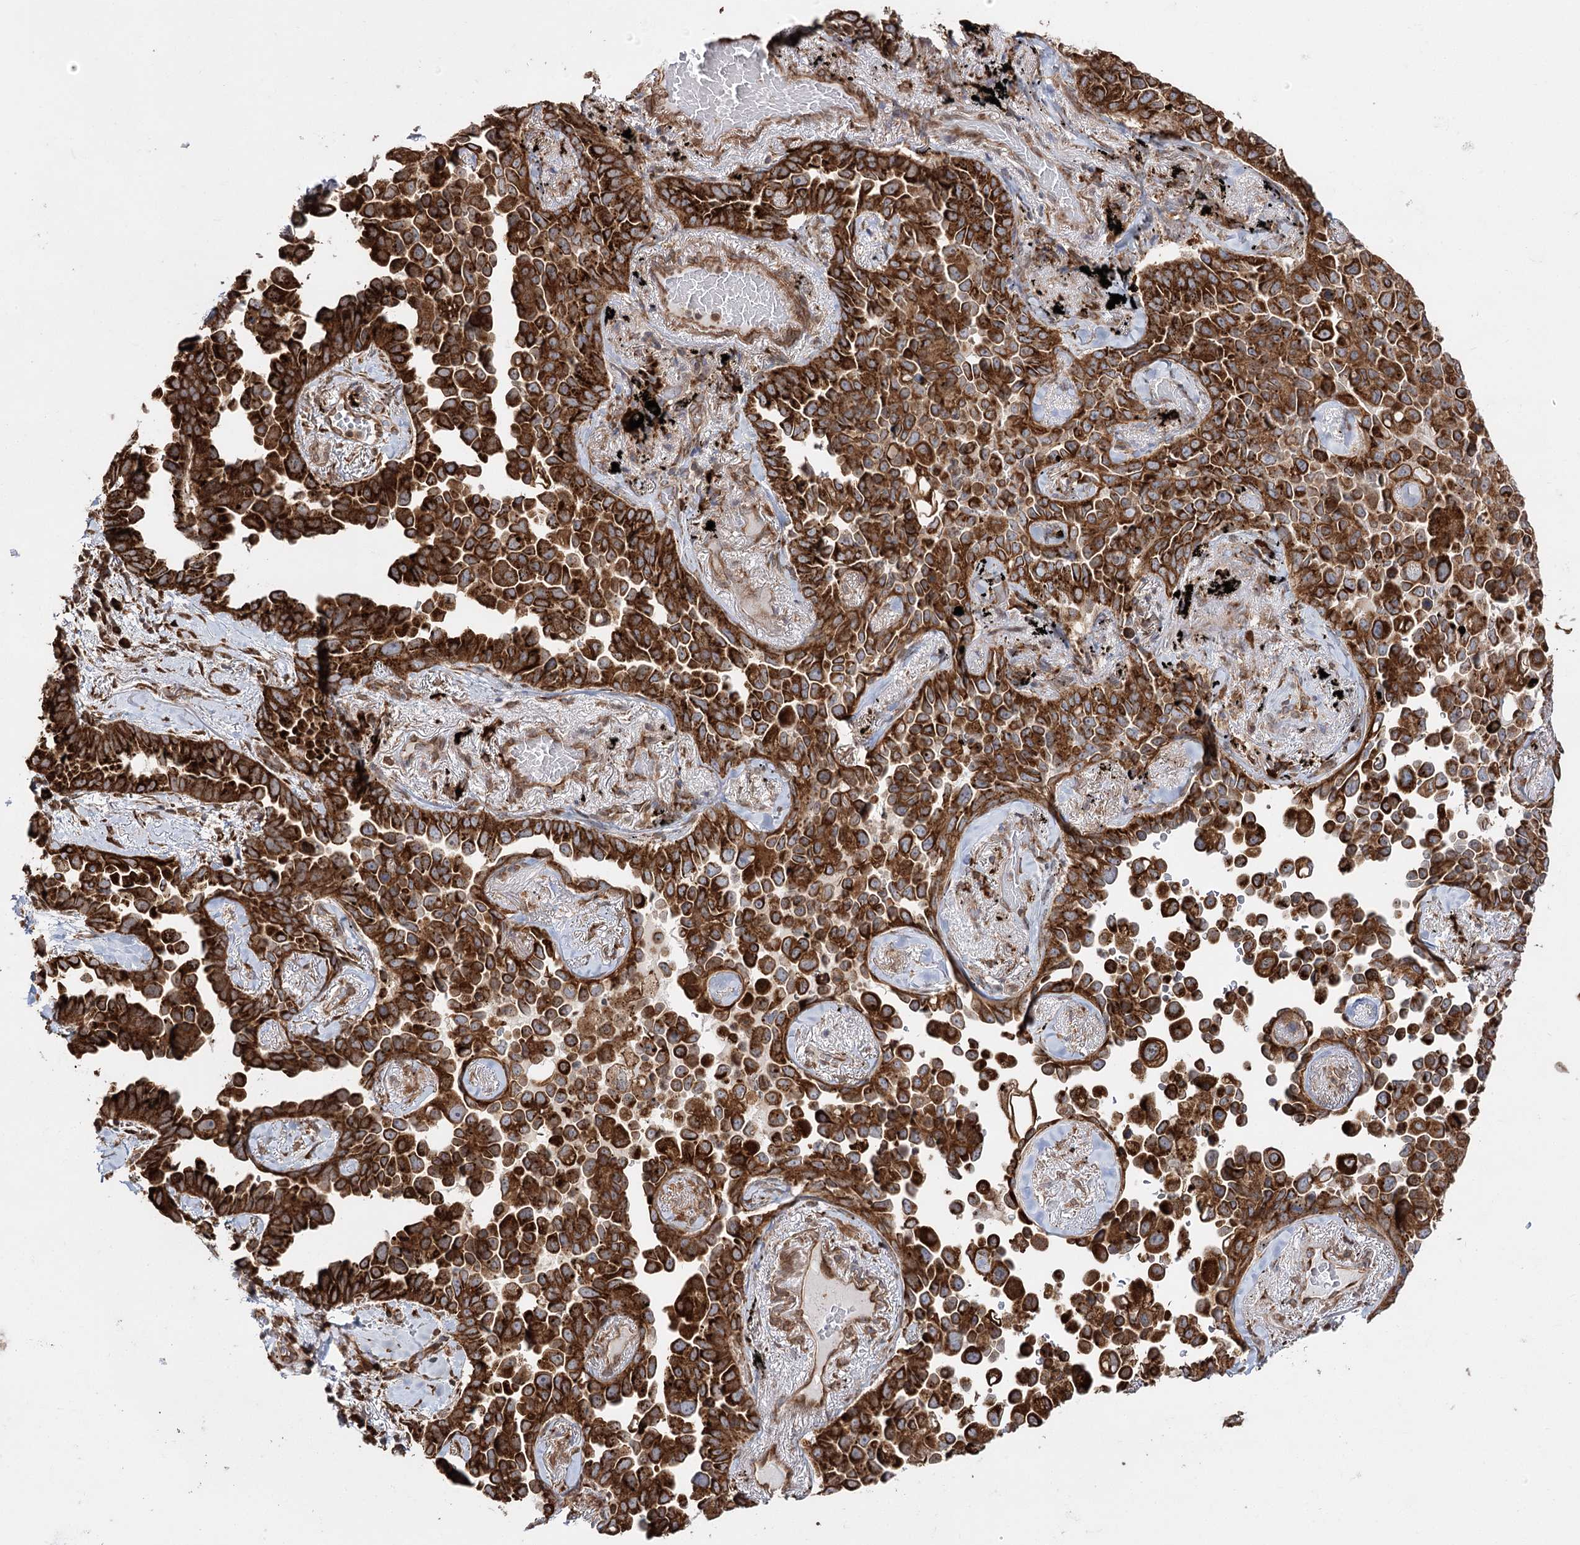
{"staining": {"intensity": "strong", "quantity": ">75%", "location": "cytoplasmic/membranous"}, "tissue": "lung cancer", "cell_type": "Tumor cells", "image_type": "cancer", "snomed": [{"axis": "morphology", "description": "Adenocarcinoma, NOS"}, {"axis": "topography", "description": "Lung"}], "caption": "Immunohistochemical staining of human lung adenocarcinoma exhibits high levels of strong cytoplasmic/membranous expression in approximately >75% of tumor cells.", "gene": "DNAJB14", "patient": {"sex": "female", "age": 67}}